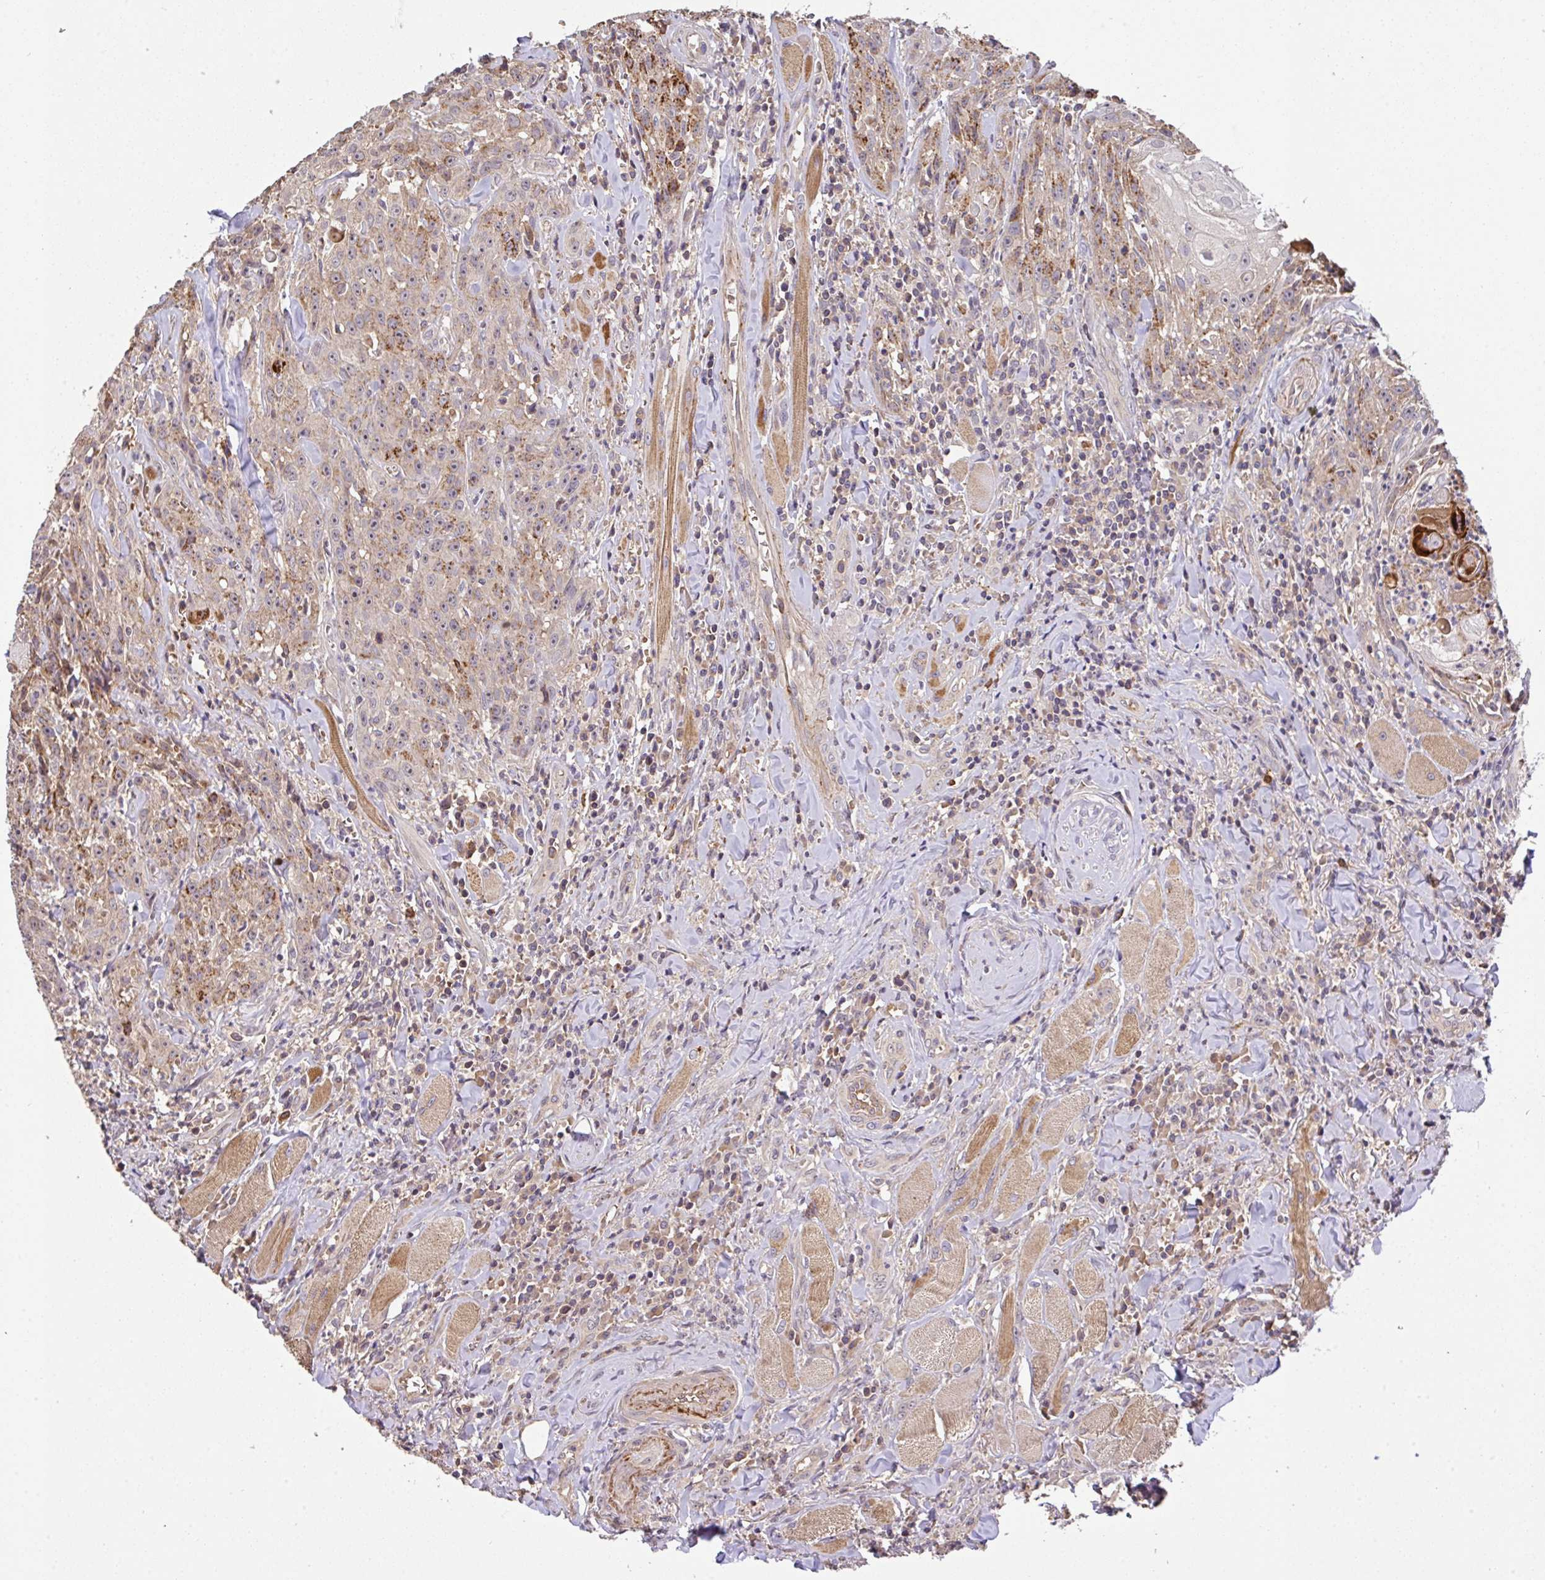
{"staining": {"intensity": "moderate", "quantity": "<25%", "location": "cytoplasmic/membranous"}, "tissue": "head and neck cancer", "cell_type": "Tumor cells", "image_type": "cancer", "snomed": [{"axis": "morphology", "description": "Normal tissue, NOS"}, {"axis": "morphology", "description": "Squamous cell carcinoma, NOS"}, {"axis": "topography", "description": "Oral tissue"}, {"axis": "topography", "description": "Head-Neck"}], "caption": "There is low levels of moderate cytoplasmic/membranous positivity in tumor cells of head and neck cancer, as demonstrated by immunohistochemical staining (brown color).", "gene": "C1QTNF9B", "patient": {"sex": "female", "age": 70}}